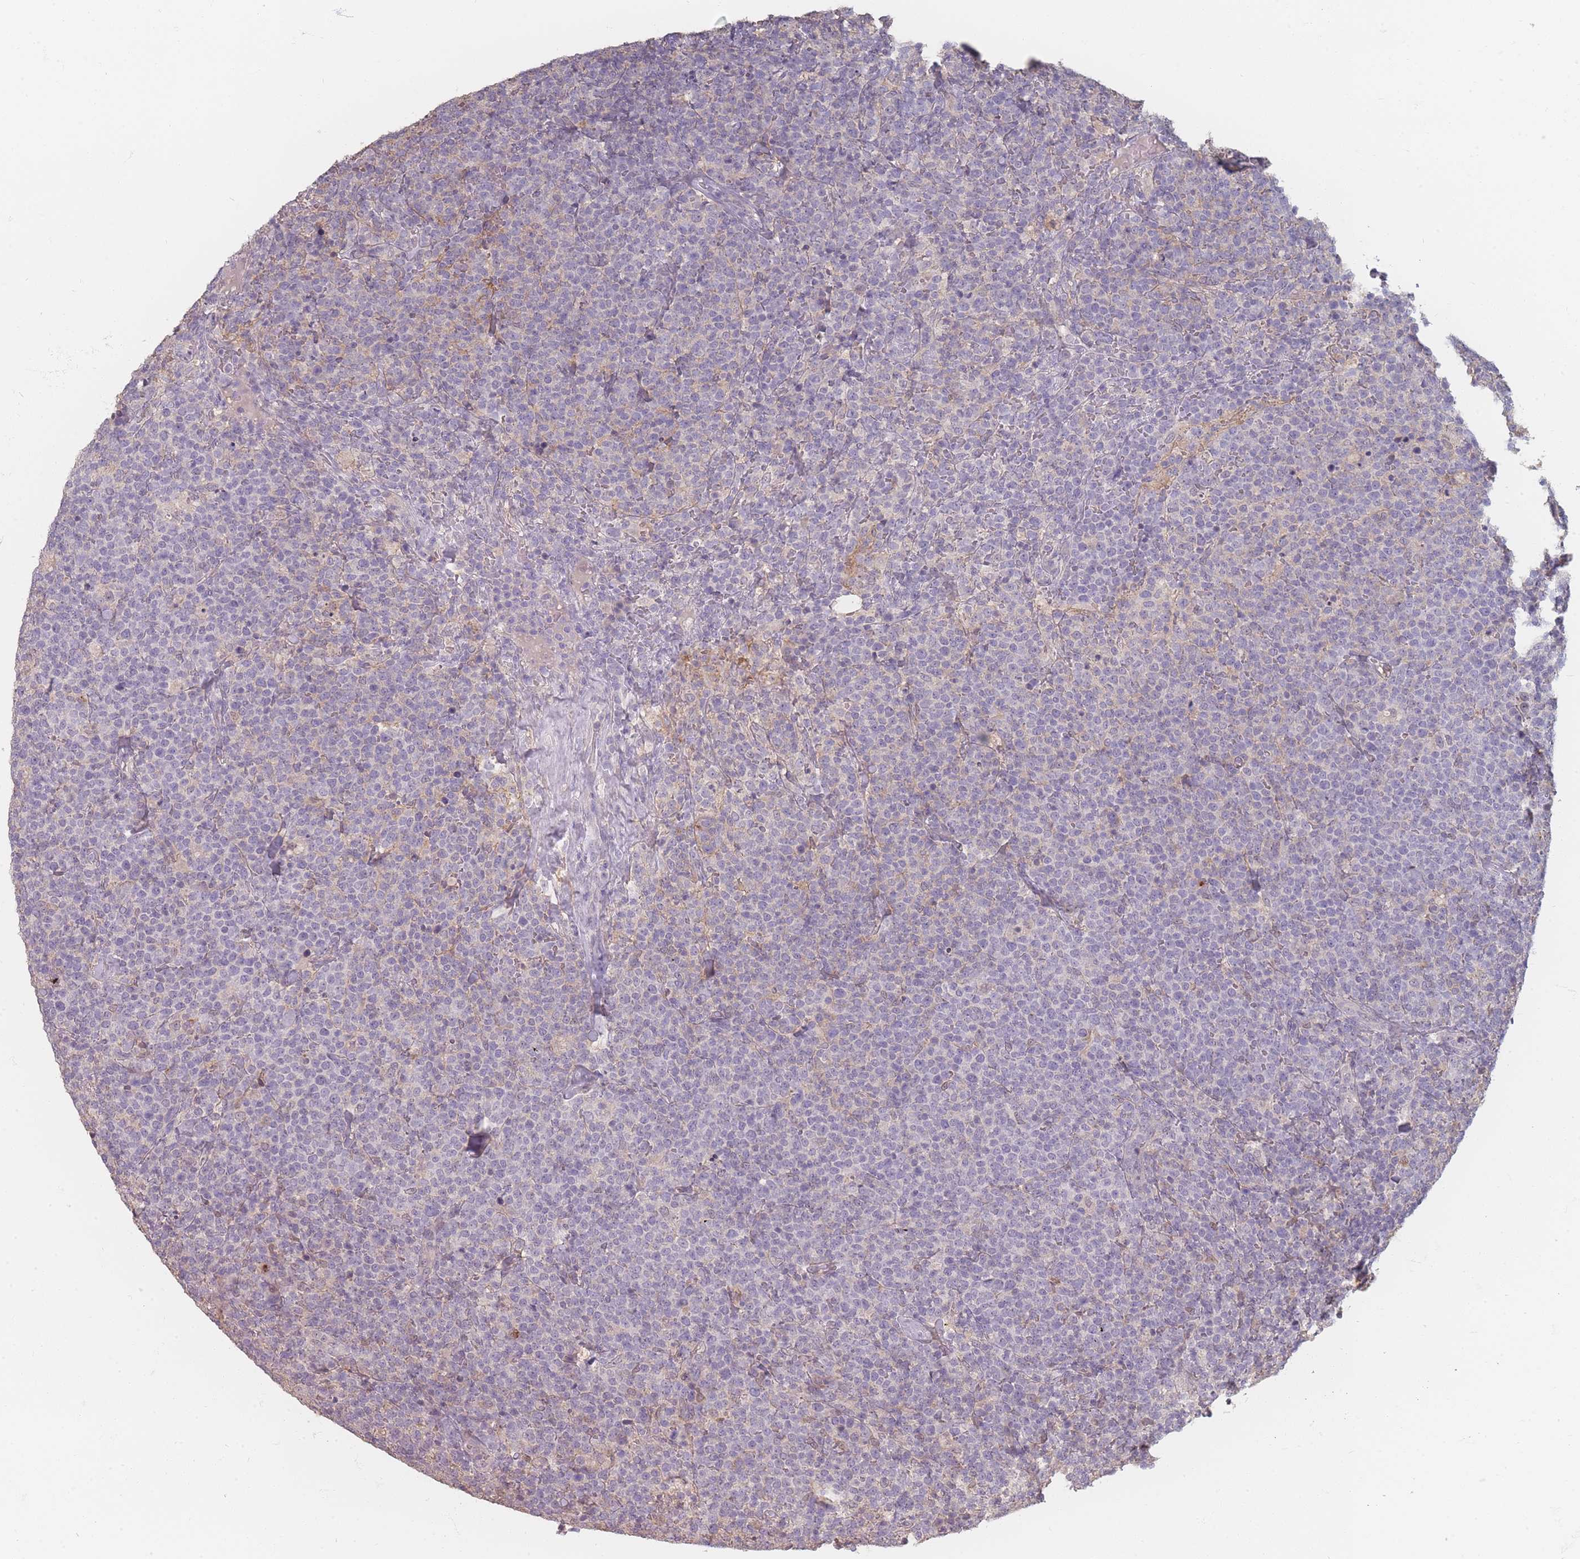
{"staining": {"intensity": "negative", "quantity": "none", "location": "none"}, "tissue": "lymphoma", "cell_type": "Tumor cells", "image_type": "cancer", "snomed": [{"axis": "morphology", "description": "Malignant lymphoma, non-Hodgkin's type, High grade"}, {"axis": "topography", "description": "Lymph node"}], "caption": "High power microscopy image of an immunohistochemistry (IHC) image of malignant lymphoma, non-Hodgkin's type (high-grade), revealing no significant positivity in tumor cells.", "gene": "RFTN1", "patient": {"sex": "male", "age": 61}}